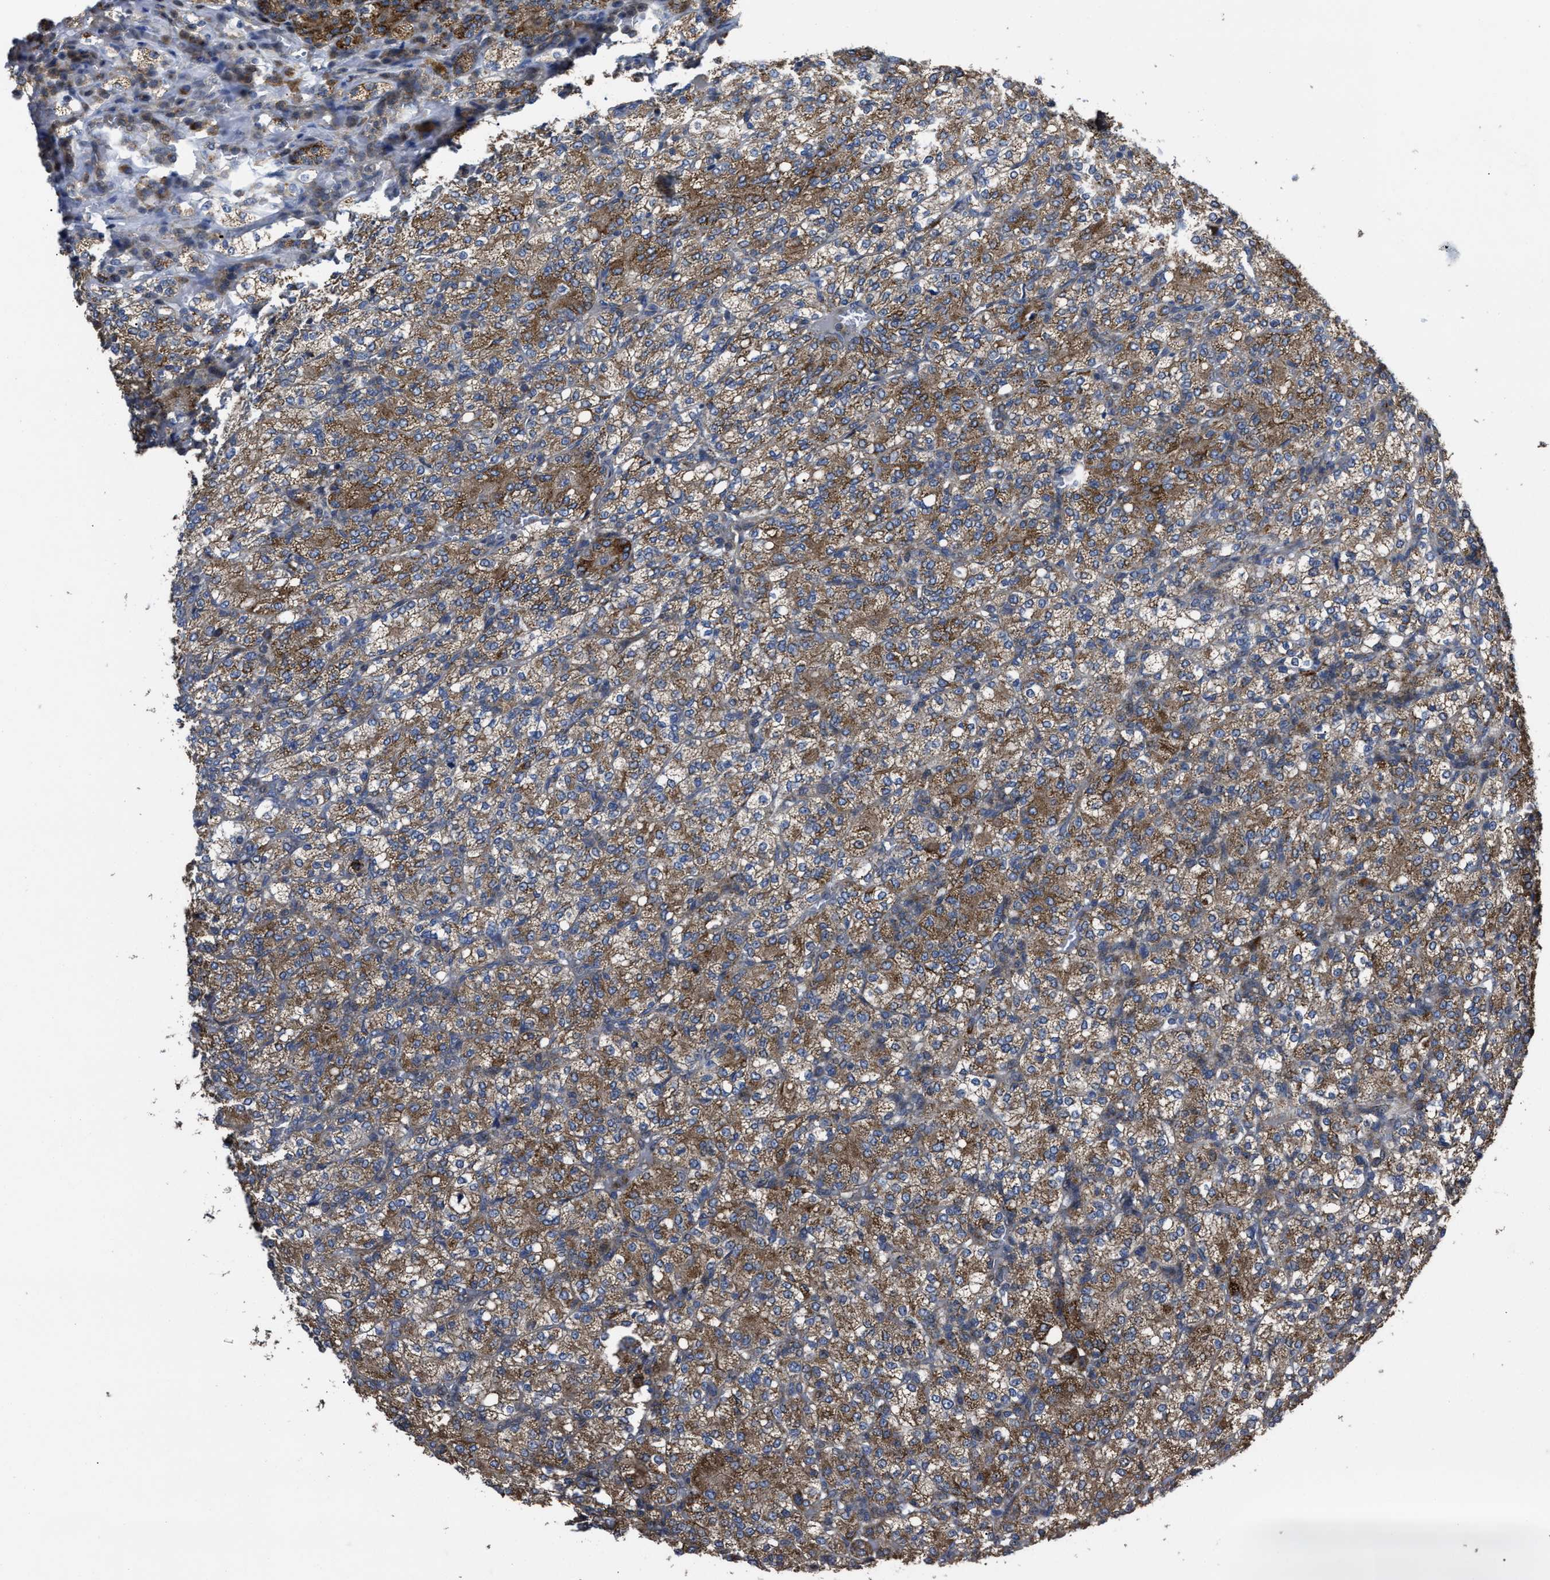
{"staining": {"intensity": "moderate", "quantity": ">75%", "location": "cytoplasmic/membranous"}, "tissue": "renal cancer", "cell_type": "Tumor cells", "image_type": "cancer", "snomed": [{"axis": "morphology", "description": "Adenocarcinoma, NOS"}, {"axis": "topography", "description": "Kidney"}], "caption": "Renal cancer stained with a protein marker exhibits moderate staining in tumor cells.", "gene": "PASK", "patient": {"sex": "male", "age": 77}}